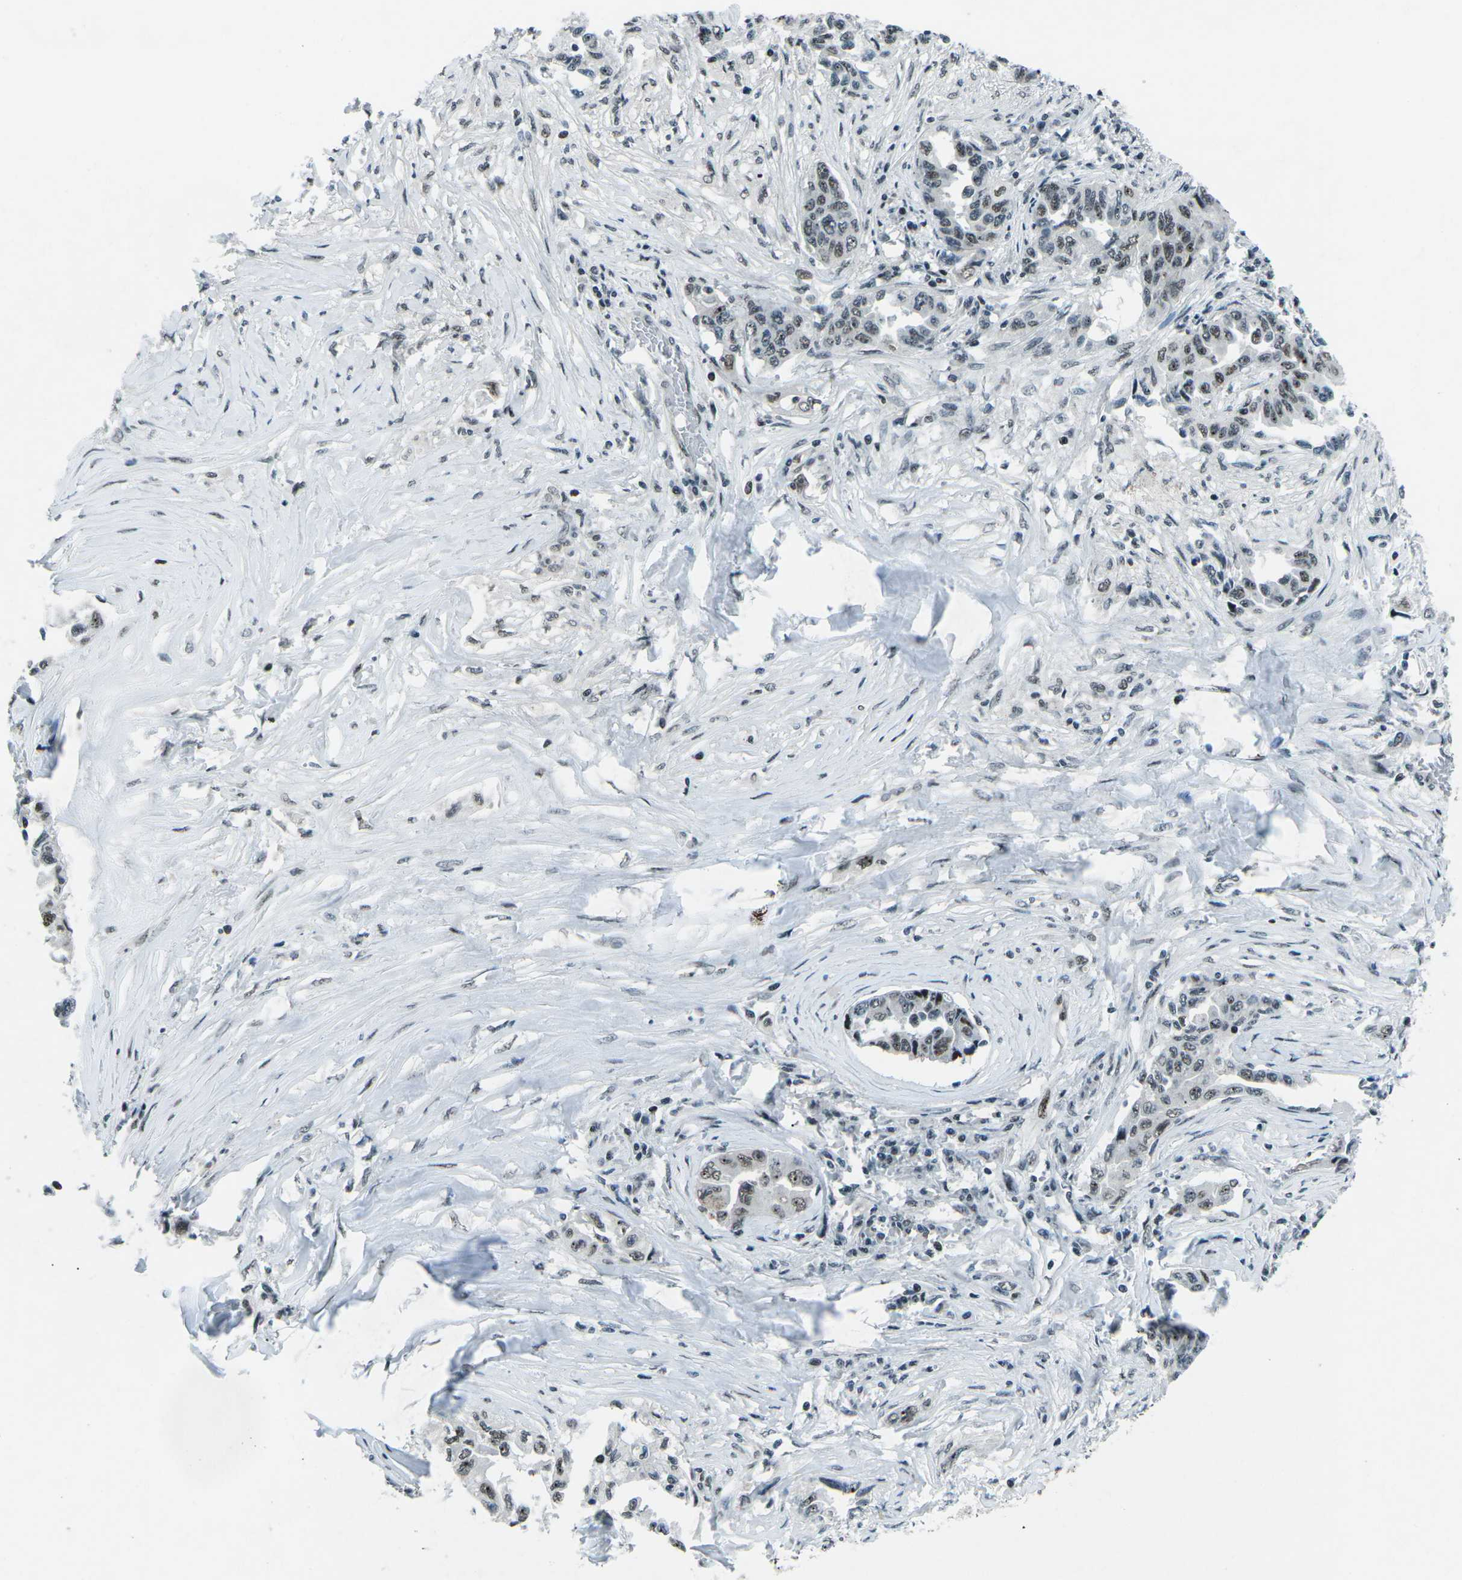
{"staining": {"intensity": "strong", "quantity": ">75%", "location": "nuclear"}, "tissue": "lung cancer", "cell_type": "Tumor cells", "image_type": "cancer", "snomed": [{"axis": "morphology", "description": "Adenocarcinoma, NOS"}, {"axis": "topography", "description": "Lung"}], "caption": "Immunohistochemical staining of human lung adenocarcinoma displays high levels of strong nuclear positivity in about >75% of tumor cells.", "gene": "RBL2", "patient": {"sex": "female", "age": 51}}